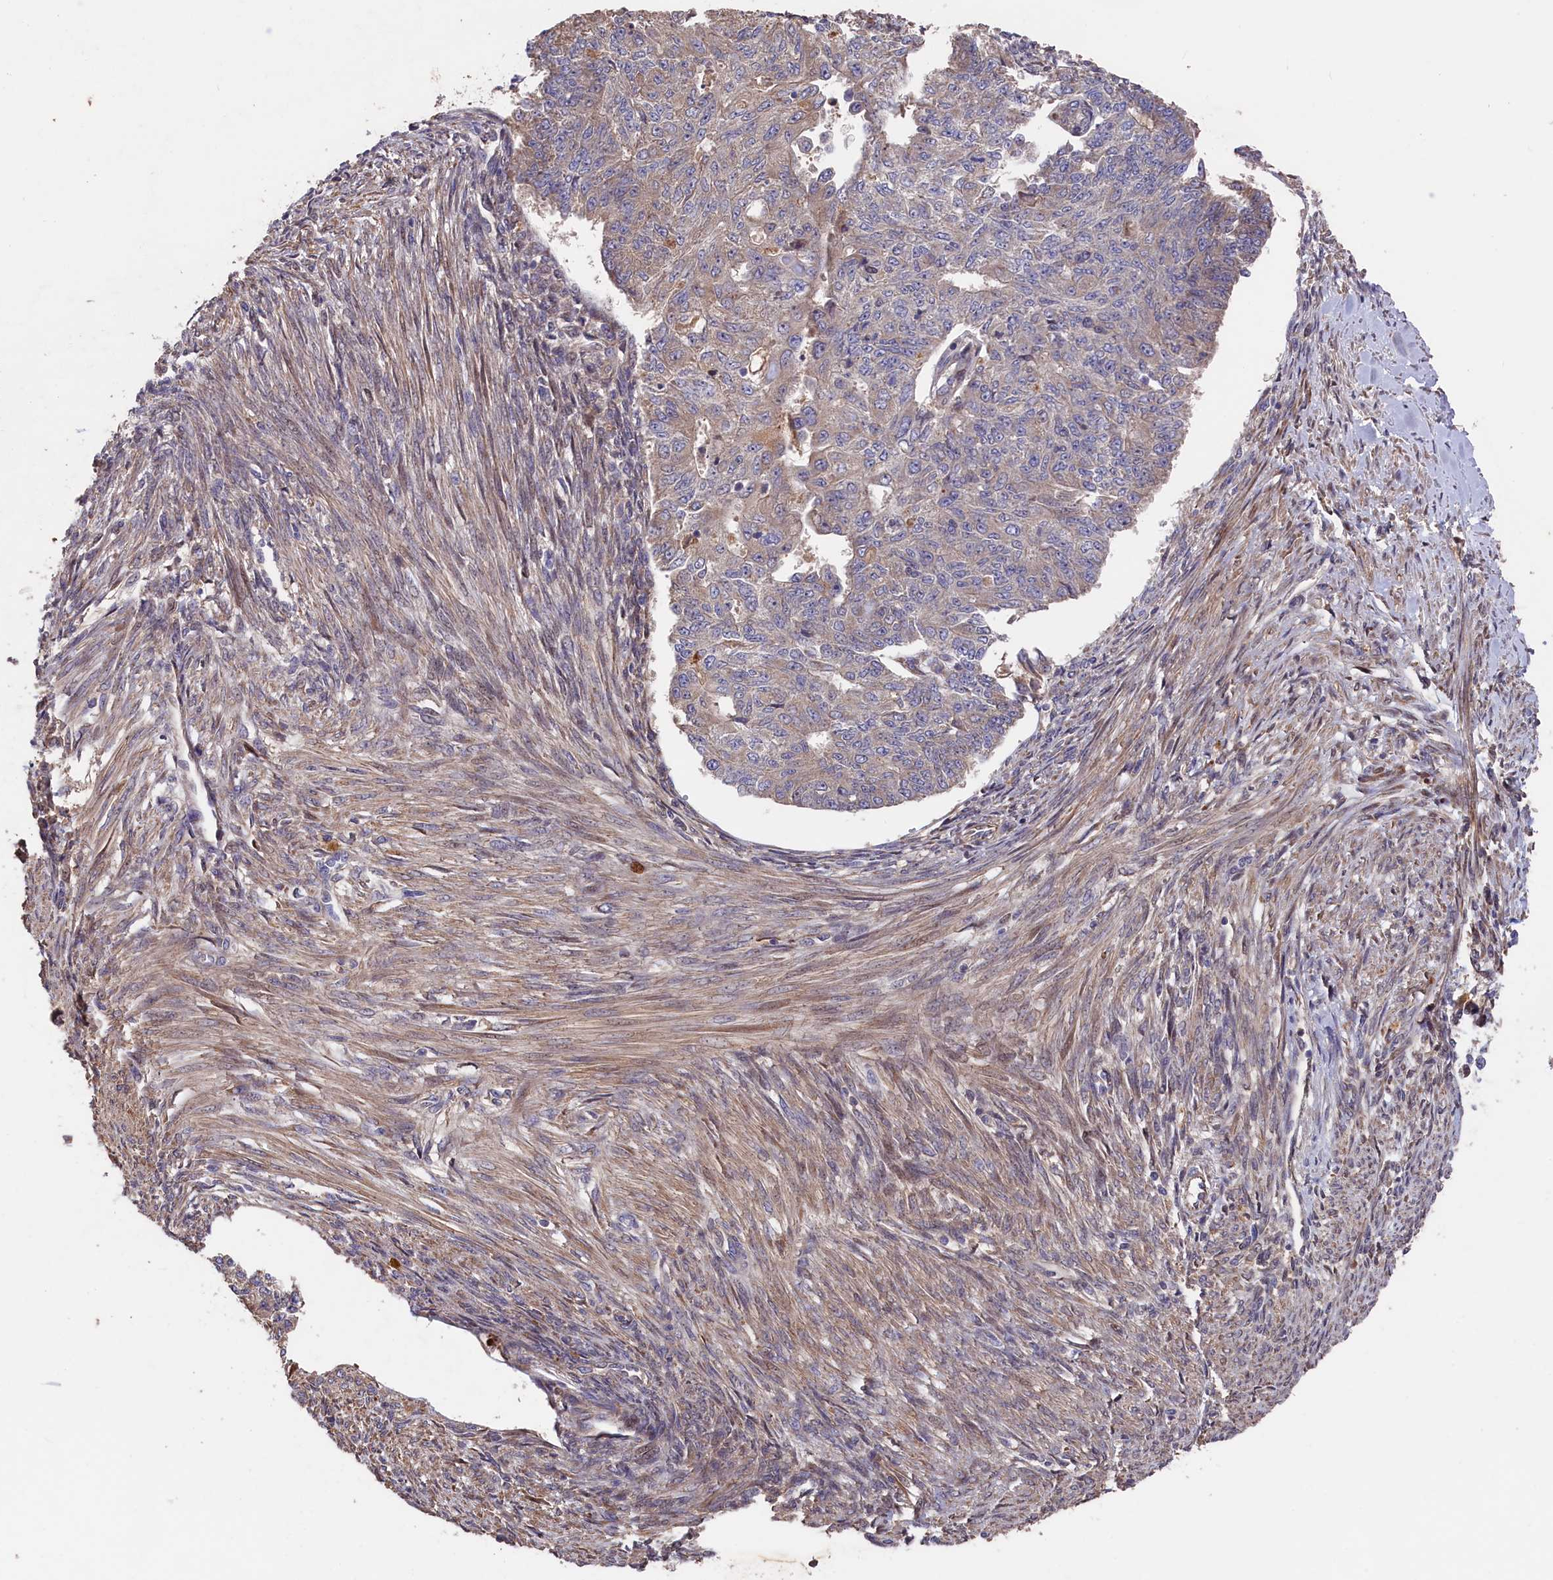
{"staining": {"intensity": "moderate", "quantity": "<25%", "location": "cytoplasmic/membranous"}, "tissue": "endometrial cancer", "cell_type": "Tumor cells", "image_type": "cancer", "snomed": [{"axis": "morphology", "description": "Adenocarcinoma, NOS"}, {"axis": "topography", "description": "Endometrium"}], "caption": "High-magnification brightfield microscopy of endometrial adenocarcinoma stained with DAB (3,3'-diaminobenzidine) (brown) and counterstained with hematoxylin (blue). tumor cells exhibit moderate cytoplasmic/membranous staining is seen in about<25% of cells. (IHC, brightfield microscopy, high magnification).", "gene": "GREB1L", "patient": {"sex": "female", "age": 32}}